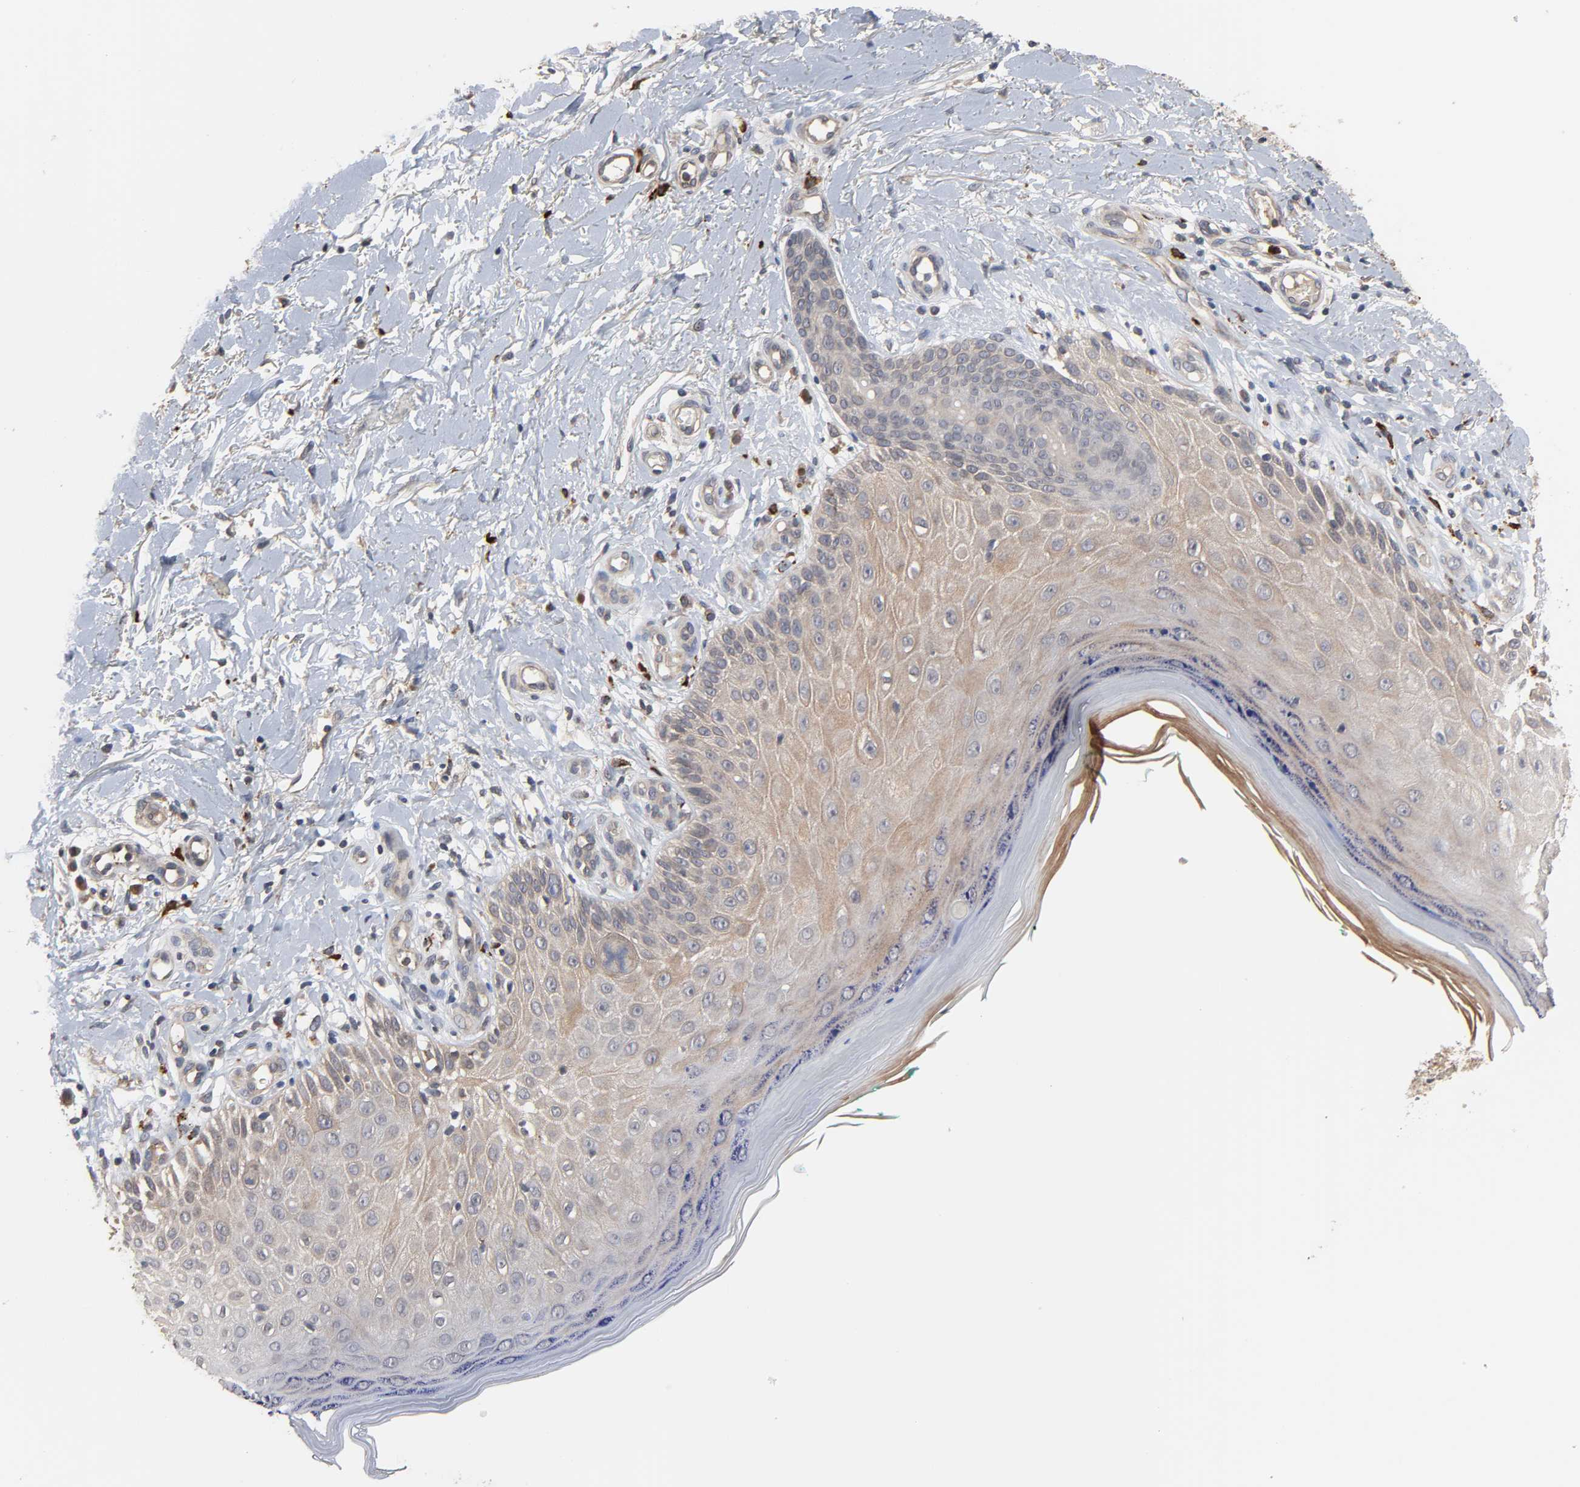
{"staining": {"intensity": "weak", "quantity": ">75%", "location": "cytoplasmic/membranous"}, "tissue": "skin cancer", "cell_type": "Tumor cells", "image_type": "cancer", "snomed": [{"axis": "morphology", "description": "Squamous cell carcinoma, NOS"}, {"axis": "topography", "description": "Skin"}], "caption": "Skin squamous cell carcinoma stained with DAB (3,3'-diaminobenzidine) IHC demonstrates low levels of weak cytoplasmic/membranous expression in about >75% of tumor cells.", "gene": "CCDC175", "patient": {"sex": "female", "age": 42}}